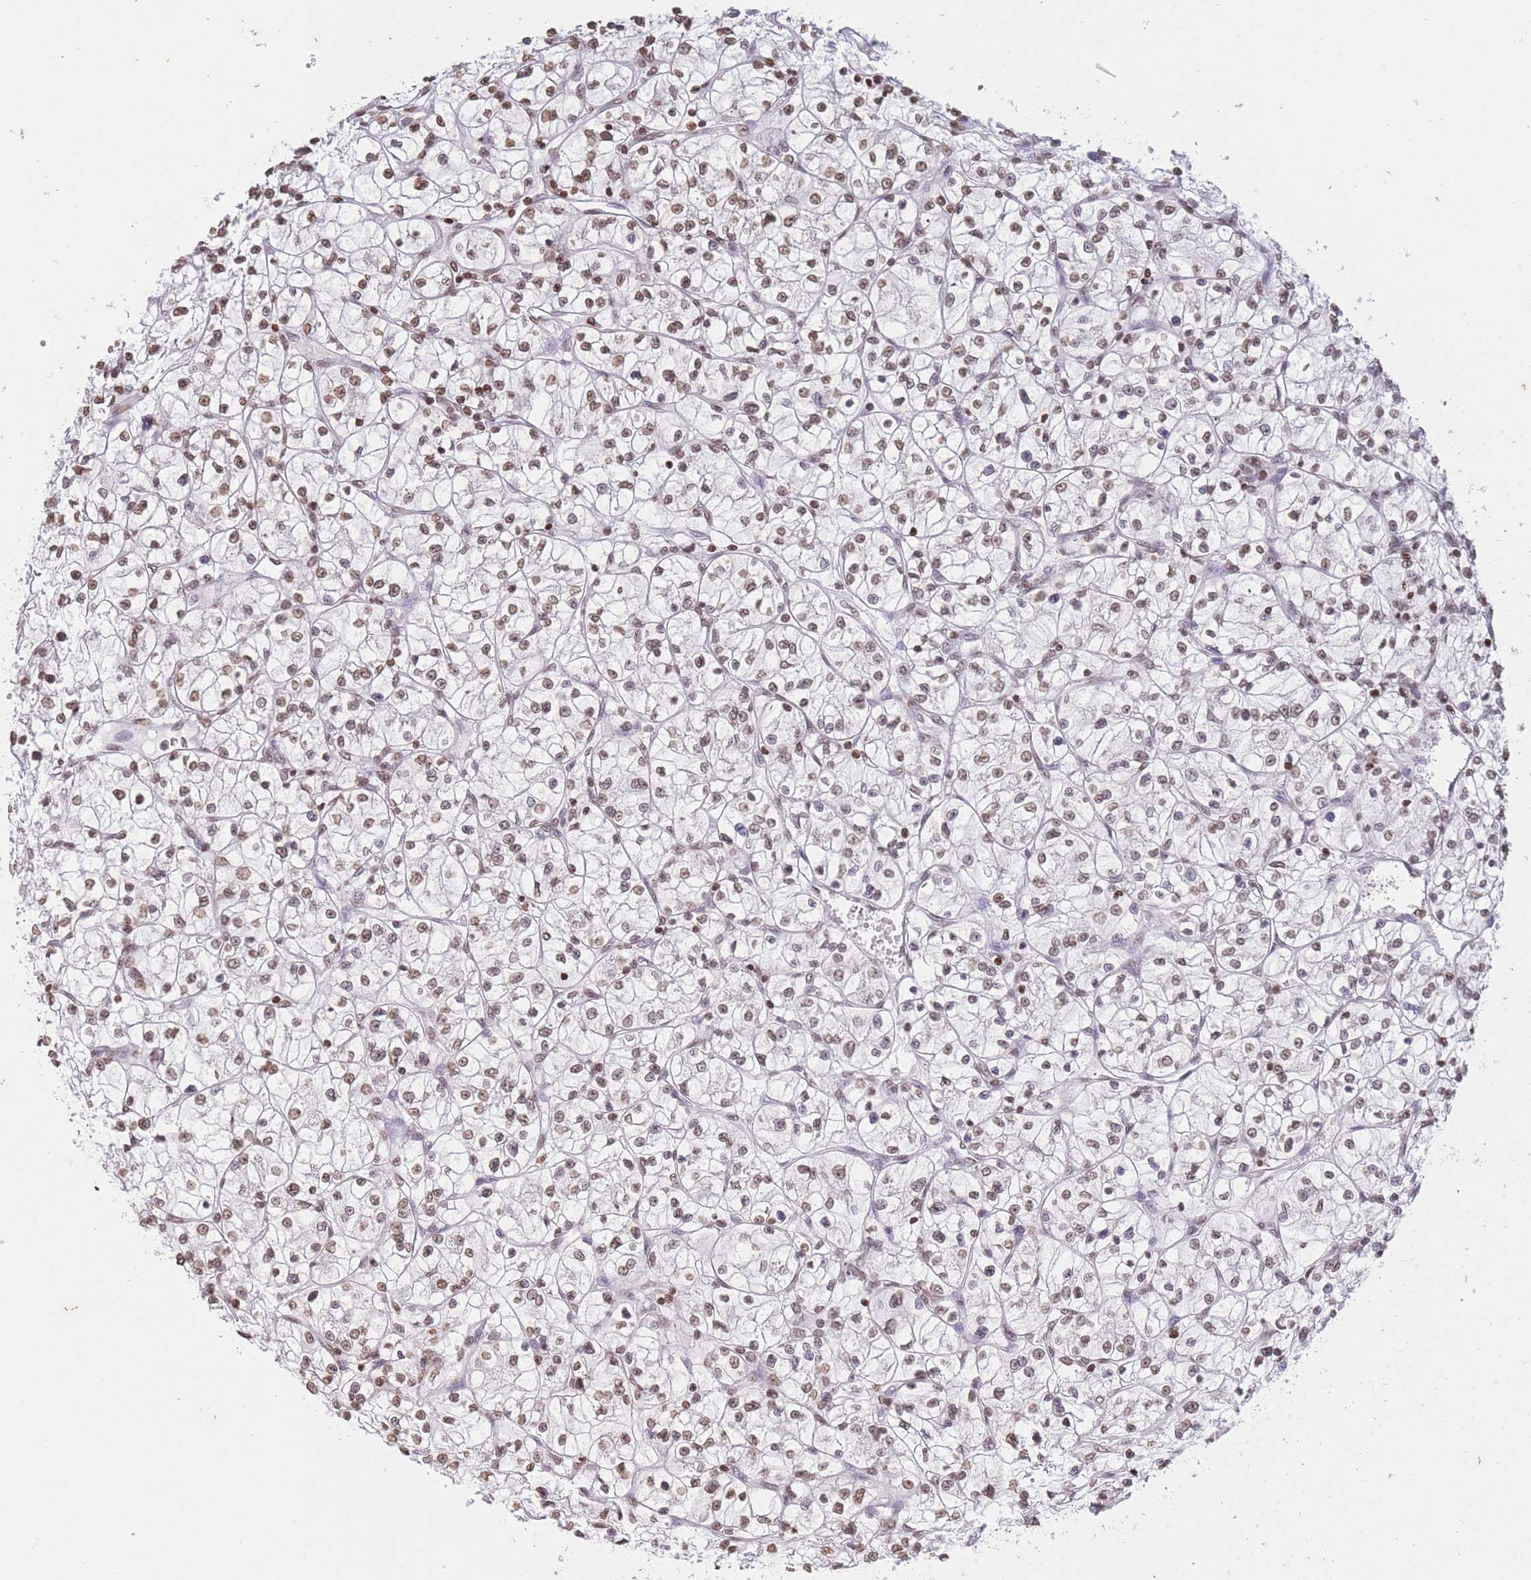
{"staining": {"intensity": "moderate", "quantity": ">75%", "location": "nuclear"}, "tissue": "renal cancer", "cell_type": "Tumor cells", "image_type": "cancer", "snomed": [{"axis": "morphology", "description": "Adenocarcinoma, NOS"}, {"axis": "topography", "description": "Kidney"}], "caption": "Moderate nuclear protein expression is seen in about >75% of tumor cells in adenocarcinoma (renal).", "gene": "H2BC11", "patient": {"sex": "female", "age": 64}}